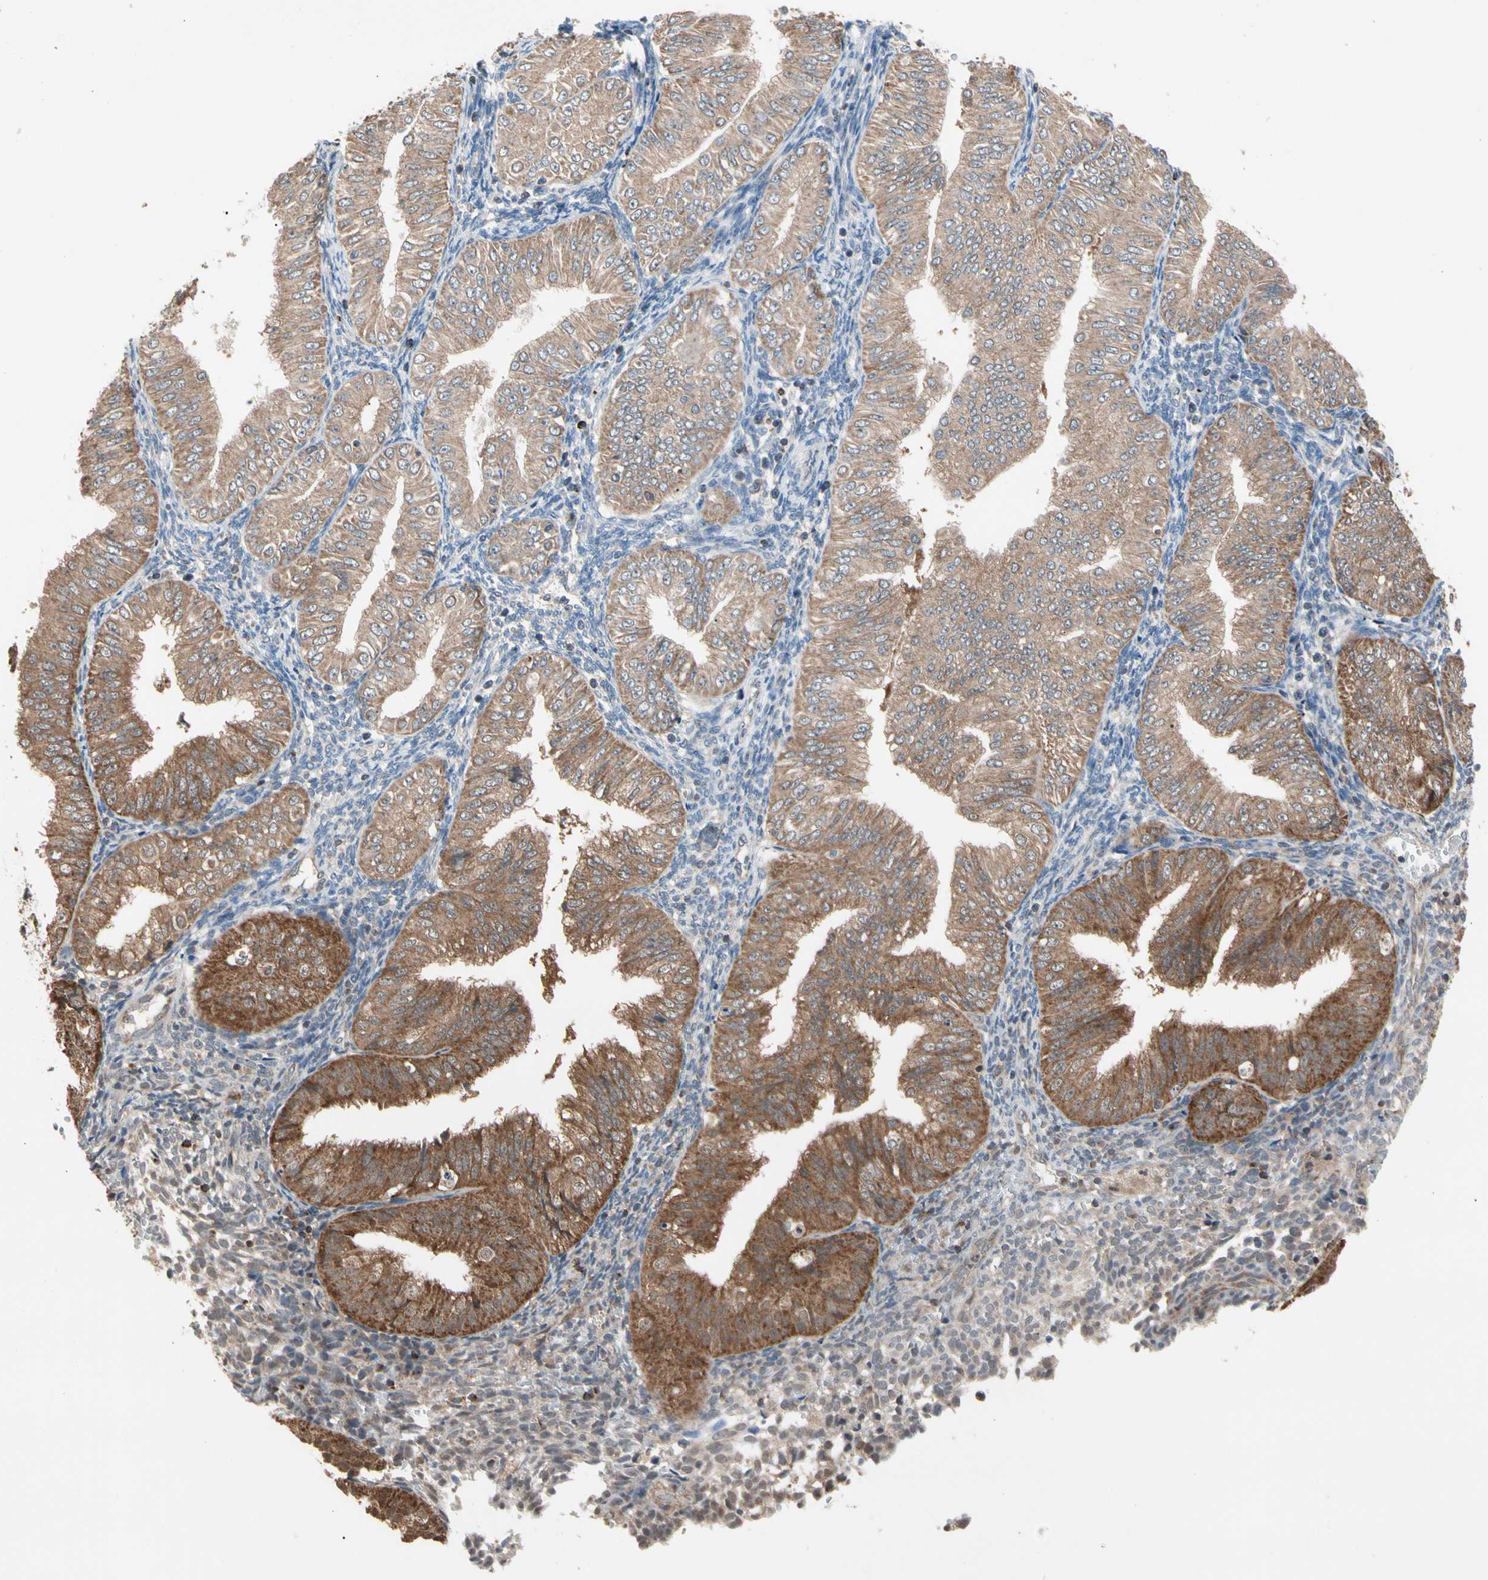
{"staining": {"intensity": "strong", "quantity": ">75%", "location": "cytoplasmic/membranous"}, "tissue": "endometrial cancer", "cell_type": "Tumor cells", "image_type": "cancer", "snomed": [{"axis": "morphology", "description": "Normal tissue, NOS"}, {"axis": "morphology", "description": "Adenocarcinoma, NOS"}, {"axis": "topography", "description": "Endometrium"}], "caption": "Endometrial cancer stained for a protein (brown) exhibits strong cytoplasmic/membranous positive expression in approximately >75% of tumor cells.", "gene": "MTHFS", "patient": {"sex": "female", "age": 53}}